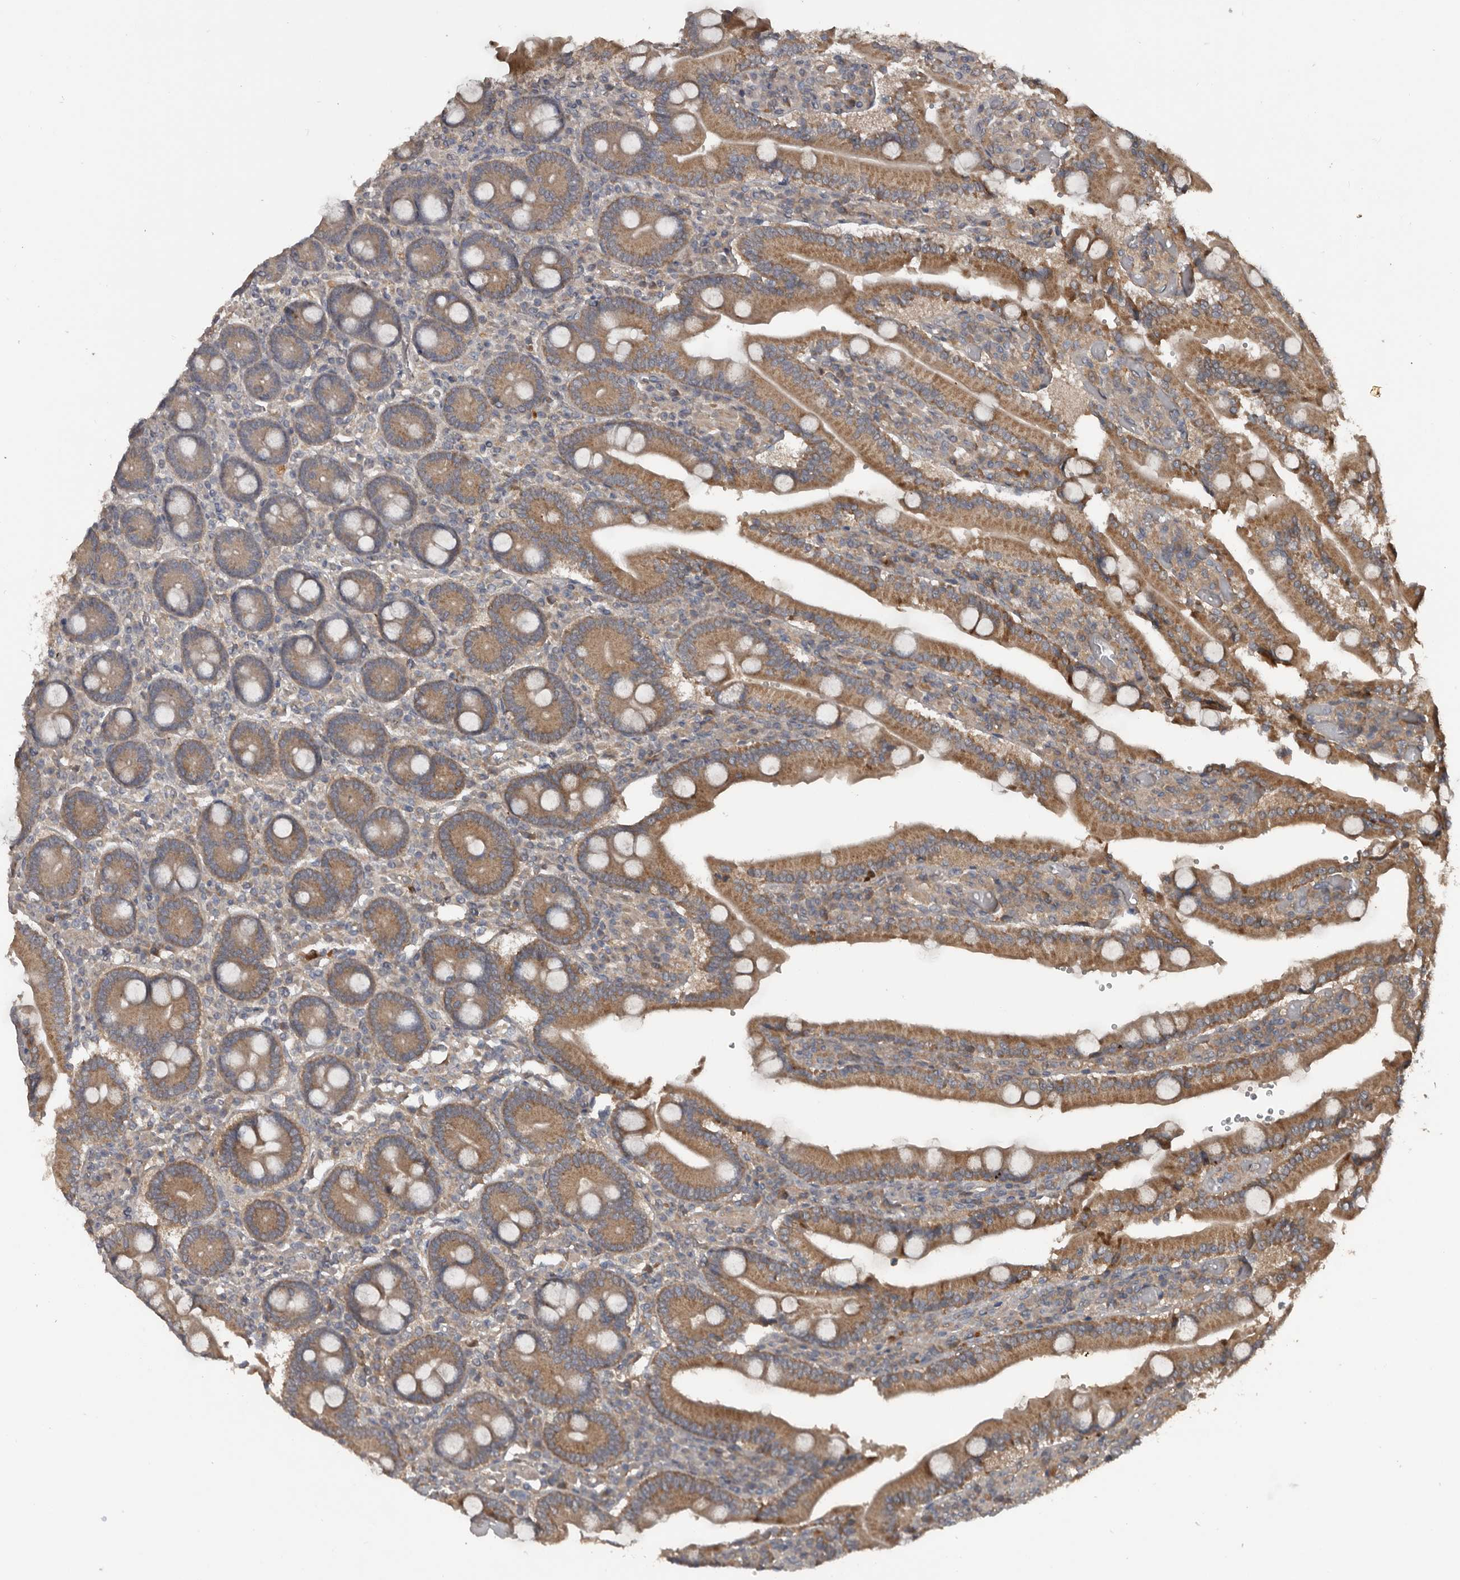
{"staining": {"intensity": "moderate", "quantity": ">75%", "location": "cytoplasmic/membranous"}, "tissue": "duodenum", "cell_type": "Glandular cells", "image_type": "normal", "snomed": [{"axis": "morphology", "description": "Normal tissue, NOS"}, {"axis": "topography", "description": "Duodenum"}], "caption": "A photomicrograph of duodenum stained for a protein displays moderate cytoplasmic/membranous brown staining in glandular cells. The staining was performed using DAB, with brown indicating positive protein expression. Nuclei are stained blue with hematoxylin.", "gene": "DNAJB4", "patient": {"sex": "female", "age": 62}}